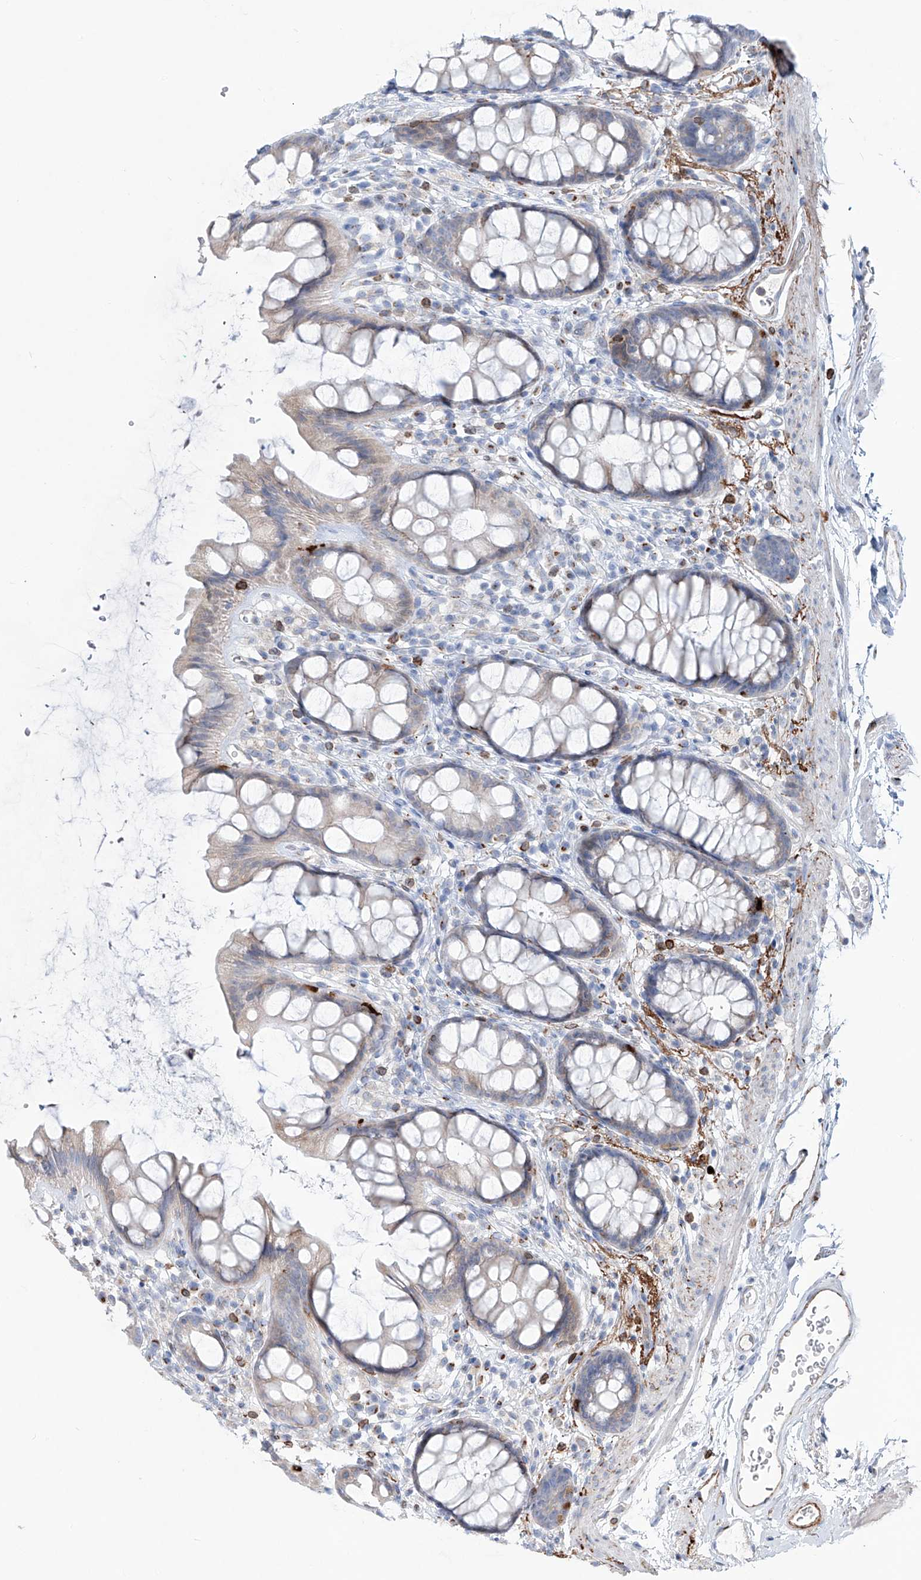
{"staining": {"intensity": "weak", "quantity": "<25%", "location": "cytoplasmic/membranous"}, "tissue": "rectum", "cell_type": "Glandular cells", "image_type": "normal", "snomed": [{"axis": "morphology", "description": "Normal tissue, NOS"}, {"axis": "topography", "description": "Rectum"}], "caption": "High magnification brightfield microscopy of benign rectum stained with DAB (brown) and counterstained with hematoxylin (blue): glandular cells show no significant positivity. The staining is performed using DAB (3,3'-diaminobenzidine) brown chromogen with nuclei counter-stained in using hematoxylin.", "gene": "CDH5", "patient": {"sex": "female", "age": 65}}